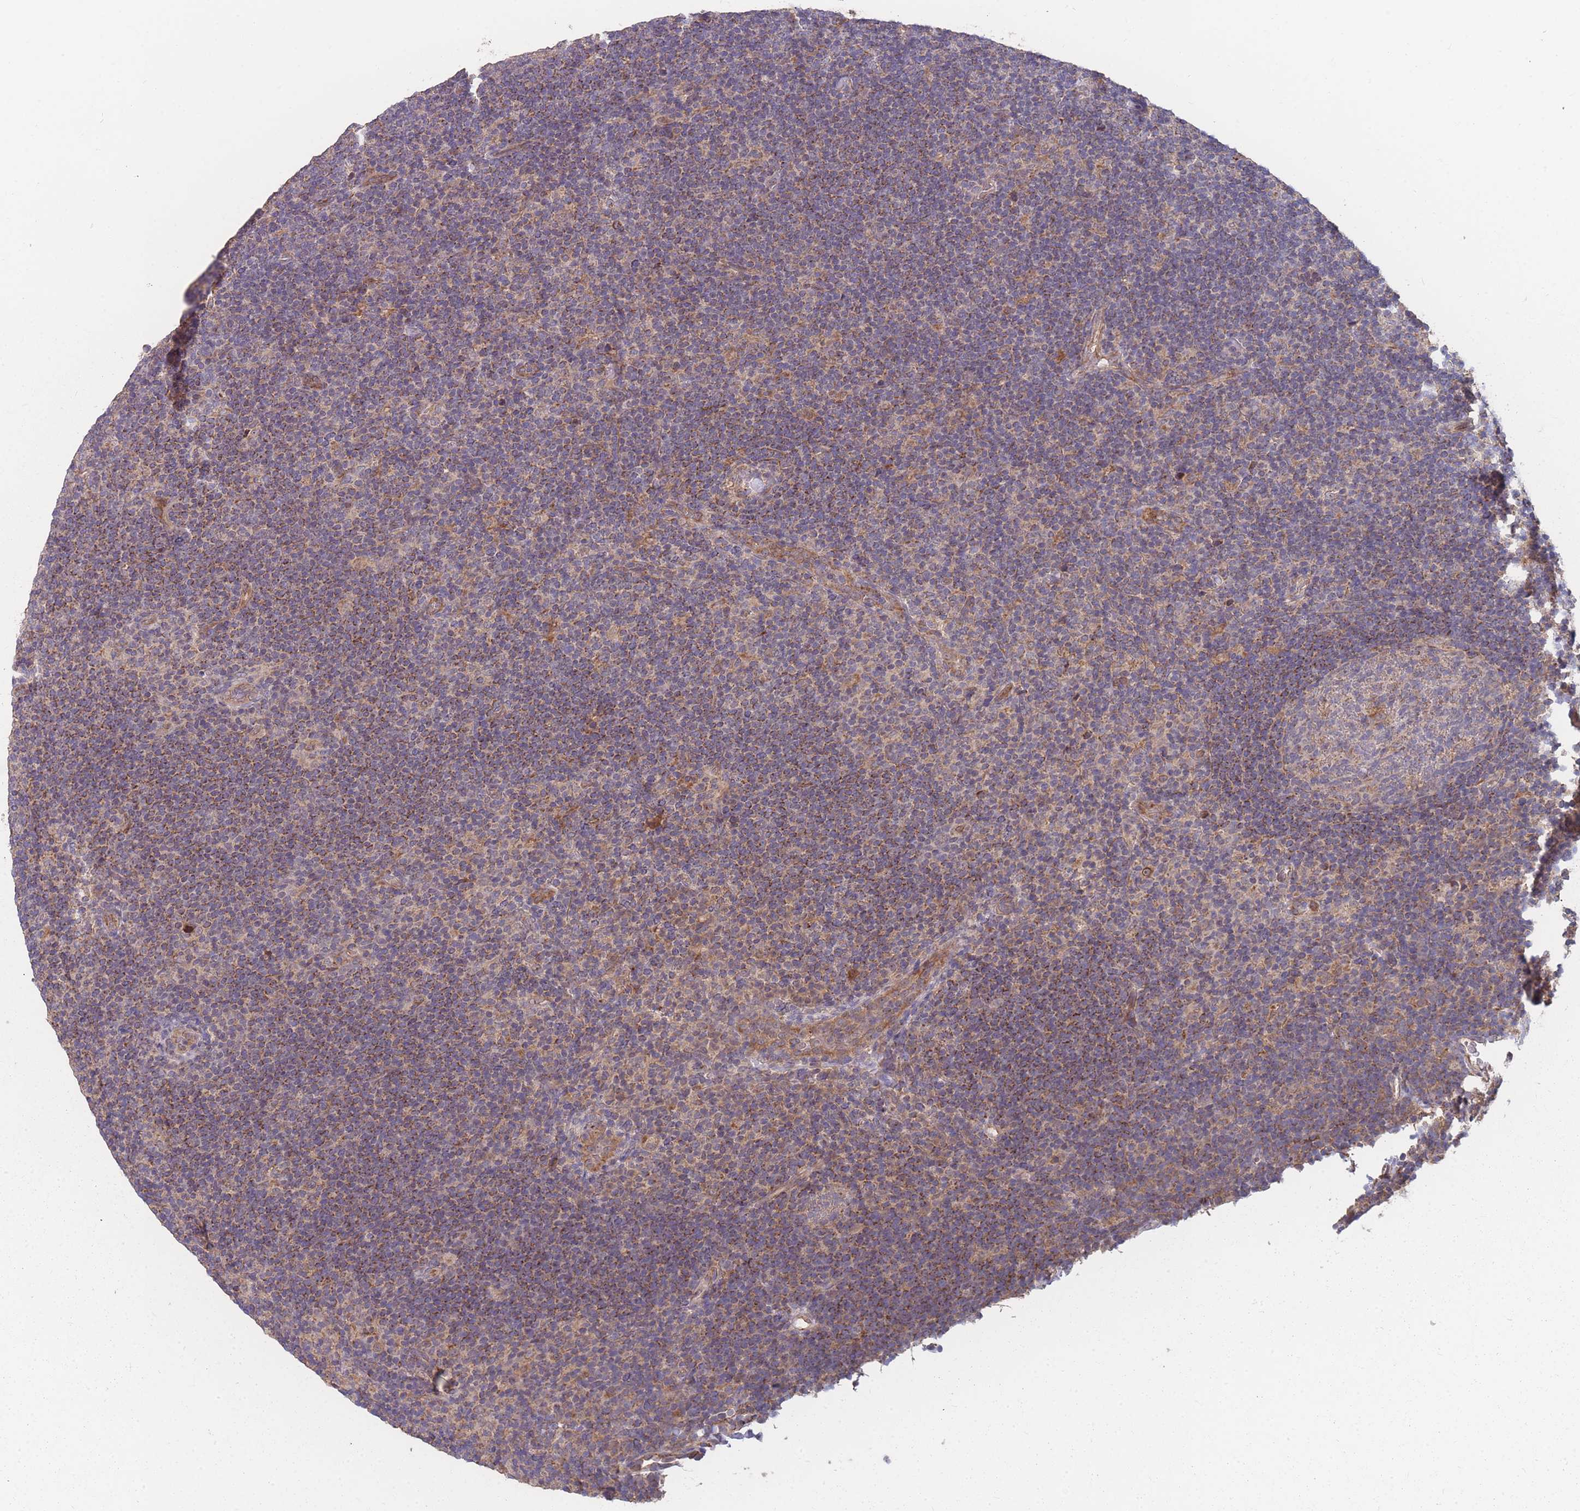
{"staining": {"intensity": "weak", "quantity": "<25%", "location": "cytoplasmic/membranous"}, "tissue": "lymphoma", "cell_type": "Tumor cells", "image_type": "cancer", "snomed": [{"axis": "morphology", "description": "Hodgkin's disease, NOS"}, {"axis": "topography", "description": "Lymph node"}], "caption": "High power microscopy micrograph of an immunohistochemistry micrograph of Hodgkin's disease, revealing no significant positivity in tumor cells. (DAB immunohistochemistry (IHC), high magnification).", "gene": "SLC35B4", "patient": {"sex": "female", "age": 57}}